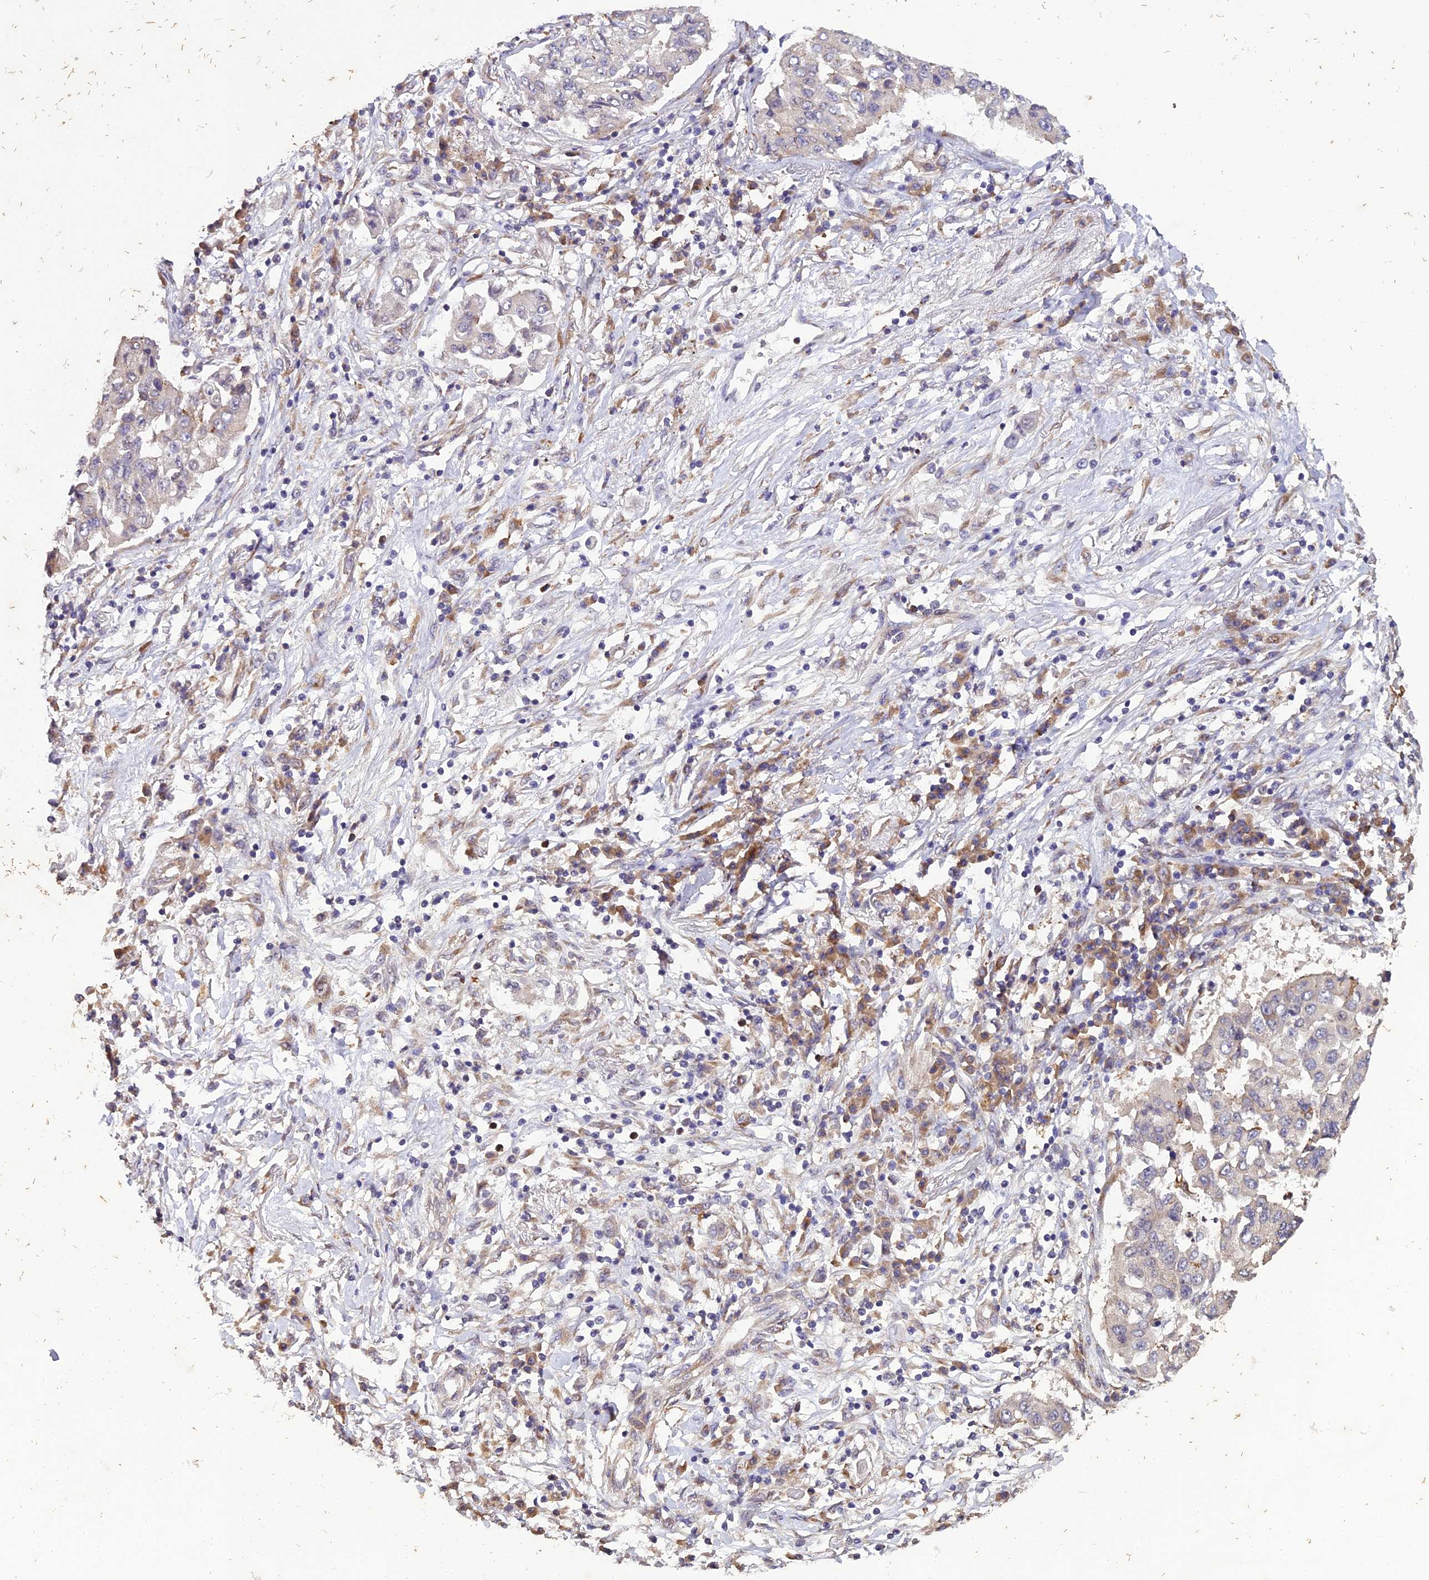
{"staining": {"intensity": "negative", "quantity": "none", "location": "none"}, "tissue": "lung cancer", "cell_type": "Tumor cells", "image_type": "cancer", "snomed": [{"axis": "morphology", "description": "Squamous cell carcinoma, NOS"}, {"axis": "topography", "description": "Lung"}], "caption": "An image of human lung squamous cell carcinoma is negative for staining in tumor cells.", "gene": "CENPL", "patient": {"sex": "male", "age": 74}}